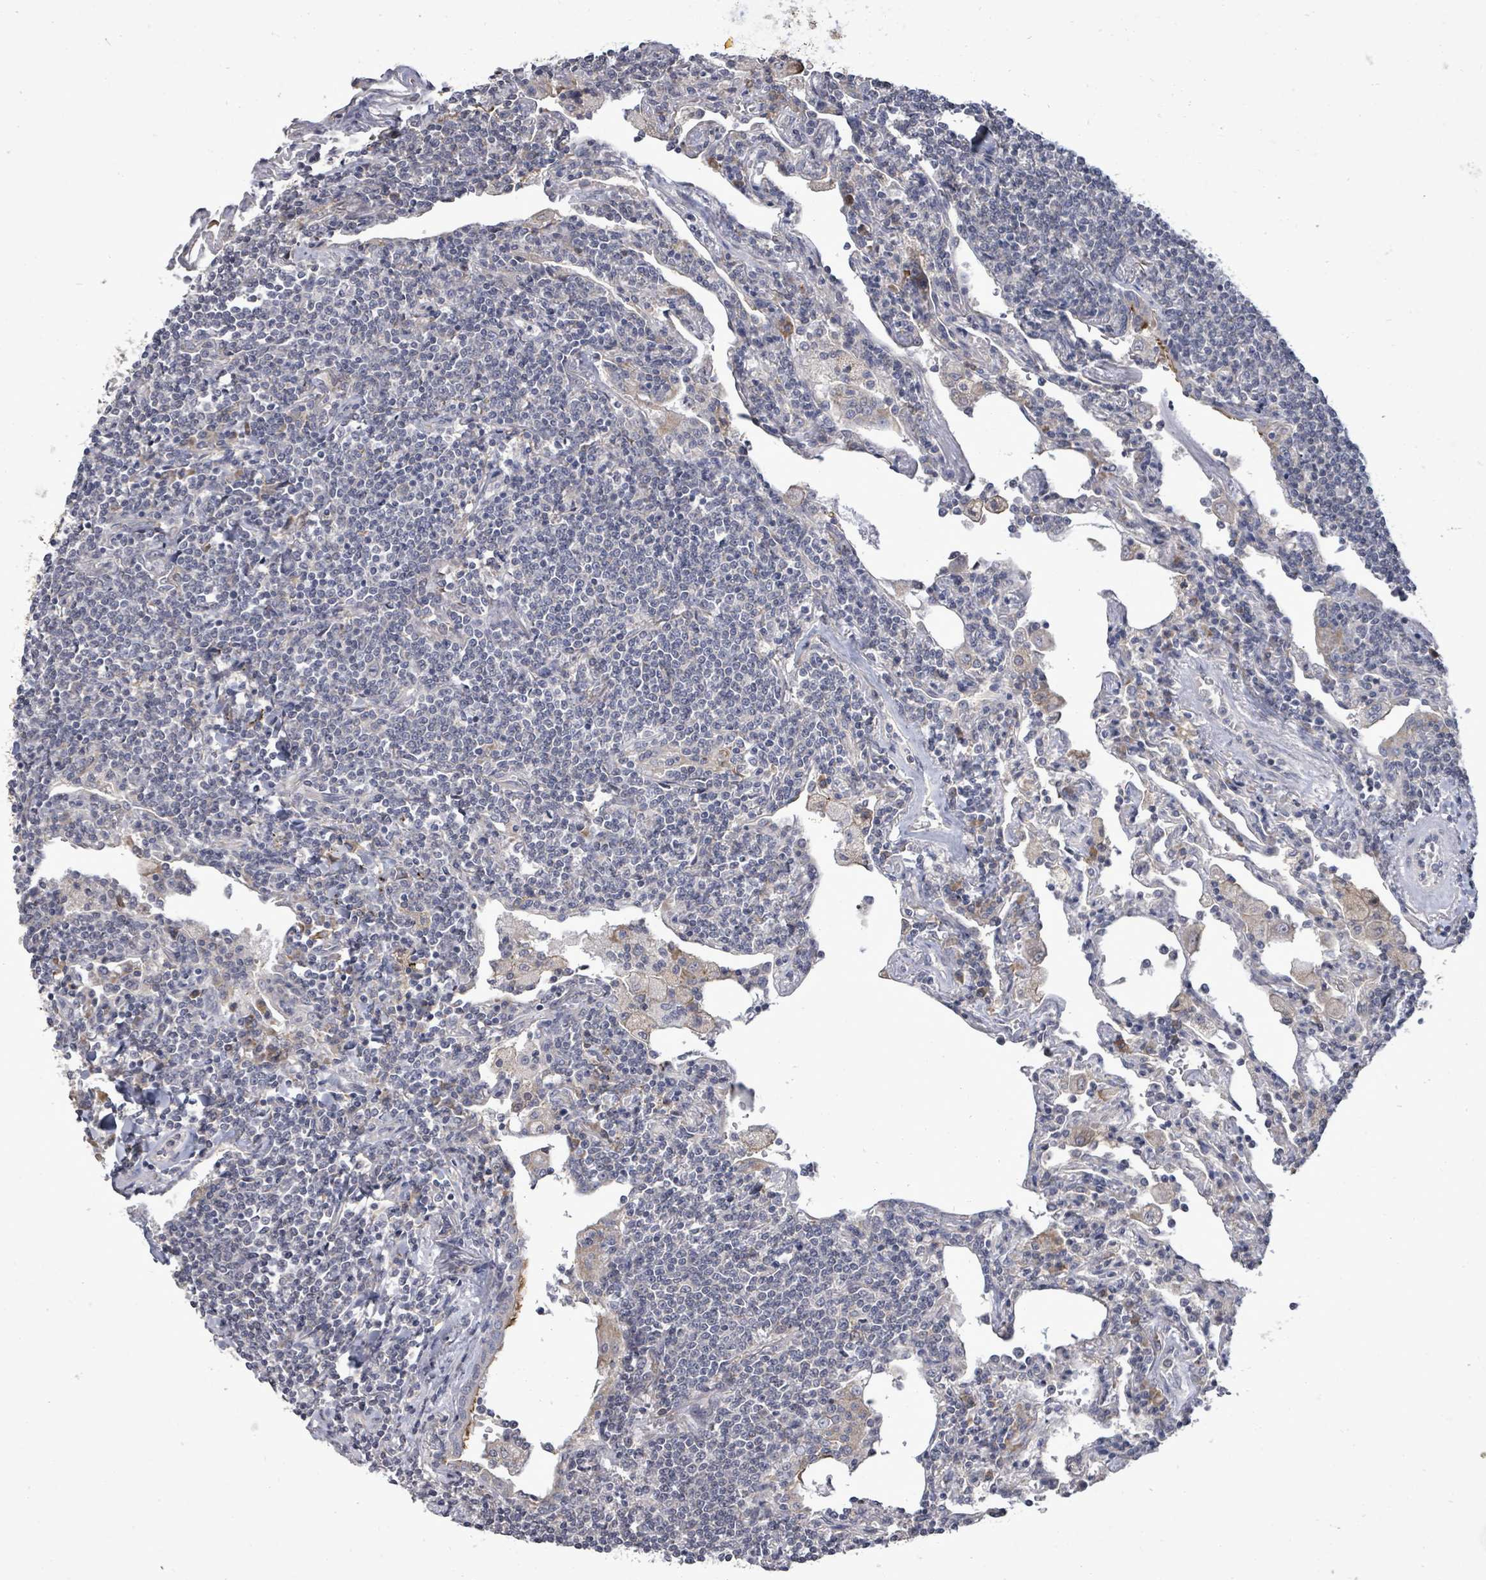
{"staining": {"intensity": "negative", "quantity": "none", "location": "none"}, "tissue": "lymphoma", "cell_type": "Tumor cells", "image_type": "cancer", "snomed": [{"axis": "morphology", "description": "Malignant lymphoma, non-Hodgkin's type, Low grade"}, {"axis": "topography", "description": "Lung"}], "caption": "There is no significant expression in tumor cells of lymphoma.", "gene": "POMGNT2", "patient": {"sex": "female", "age": 71}}